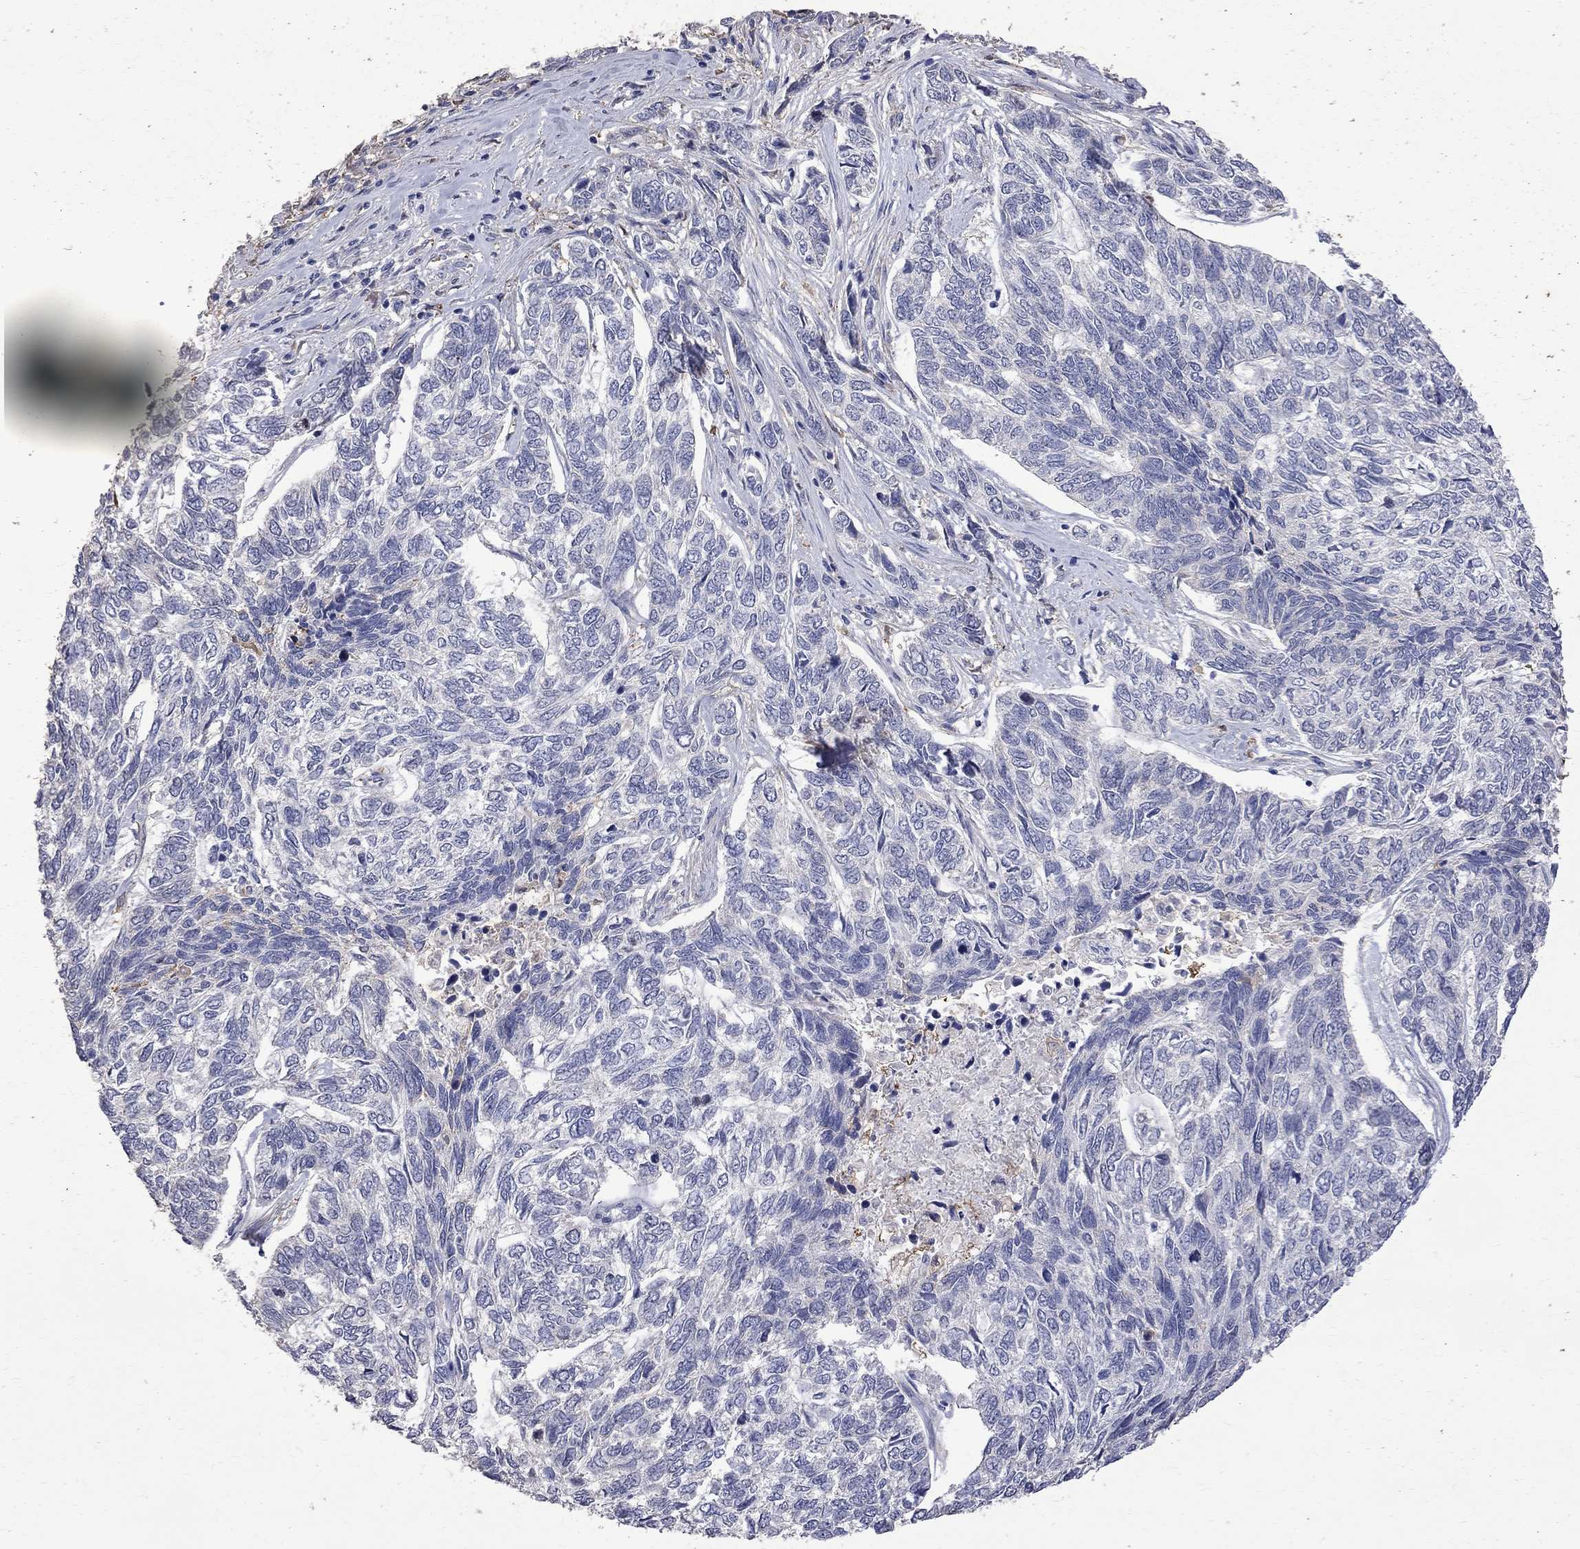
{"staining": {"intensity": "negative", "quantity": "none", "location": "none"}, "tissue": "skin cancer", "cell_type": "Tumor cells", "image_type": "cancer", "snomed": [{"axis": "morphology", "description": "Basal cell carcinoma"}, {"axis": "topography", "description": "Skin"}], "caption": "High magnification brightfield microscopy of basal cell carcinoma (skin) stained with DAB (brown) and counterstained with hematoxylin (blue): tumor cells show no significant positivity.", "gene": "CKAP2", "patient": {"sex": "female", "age": 65}}